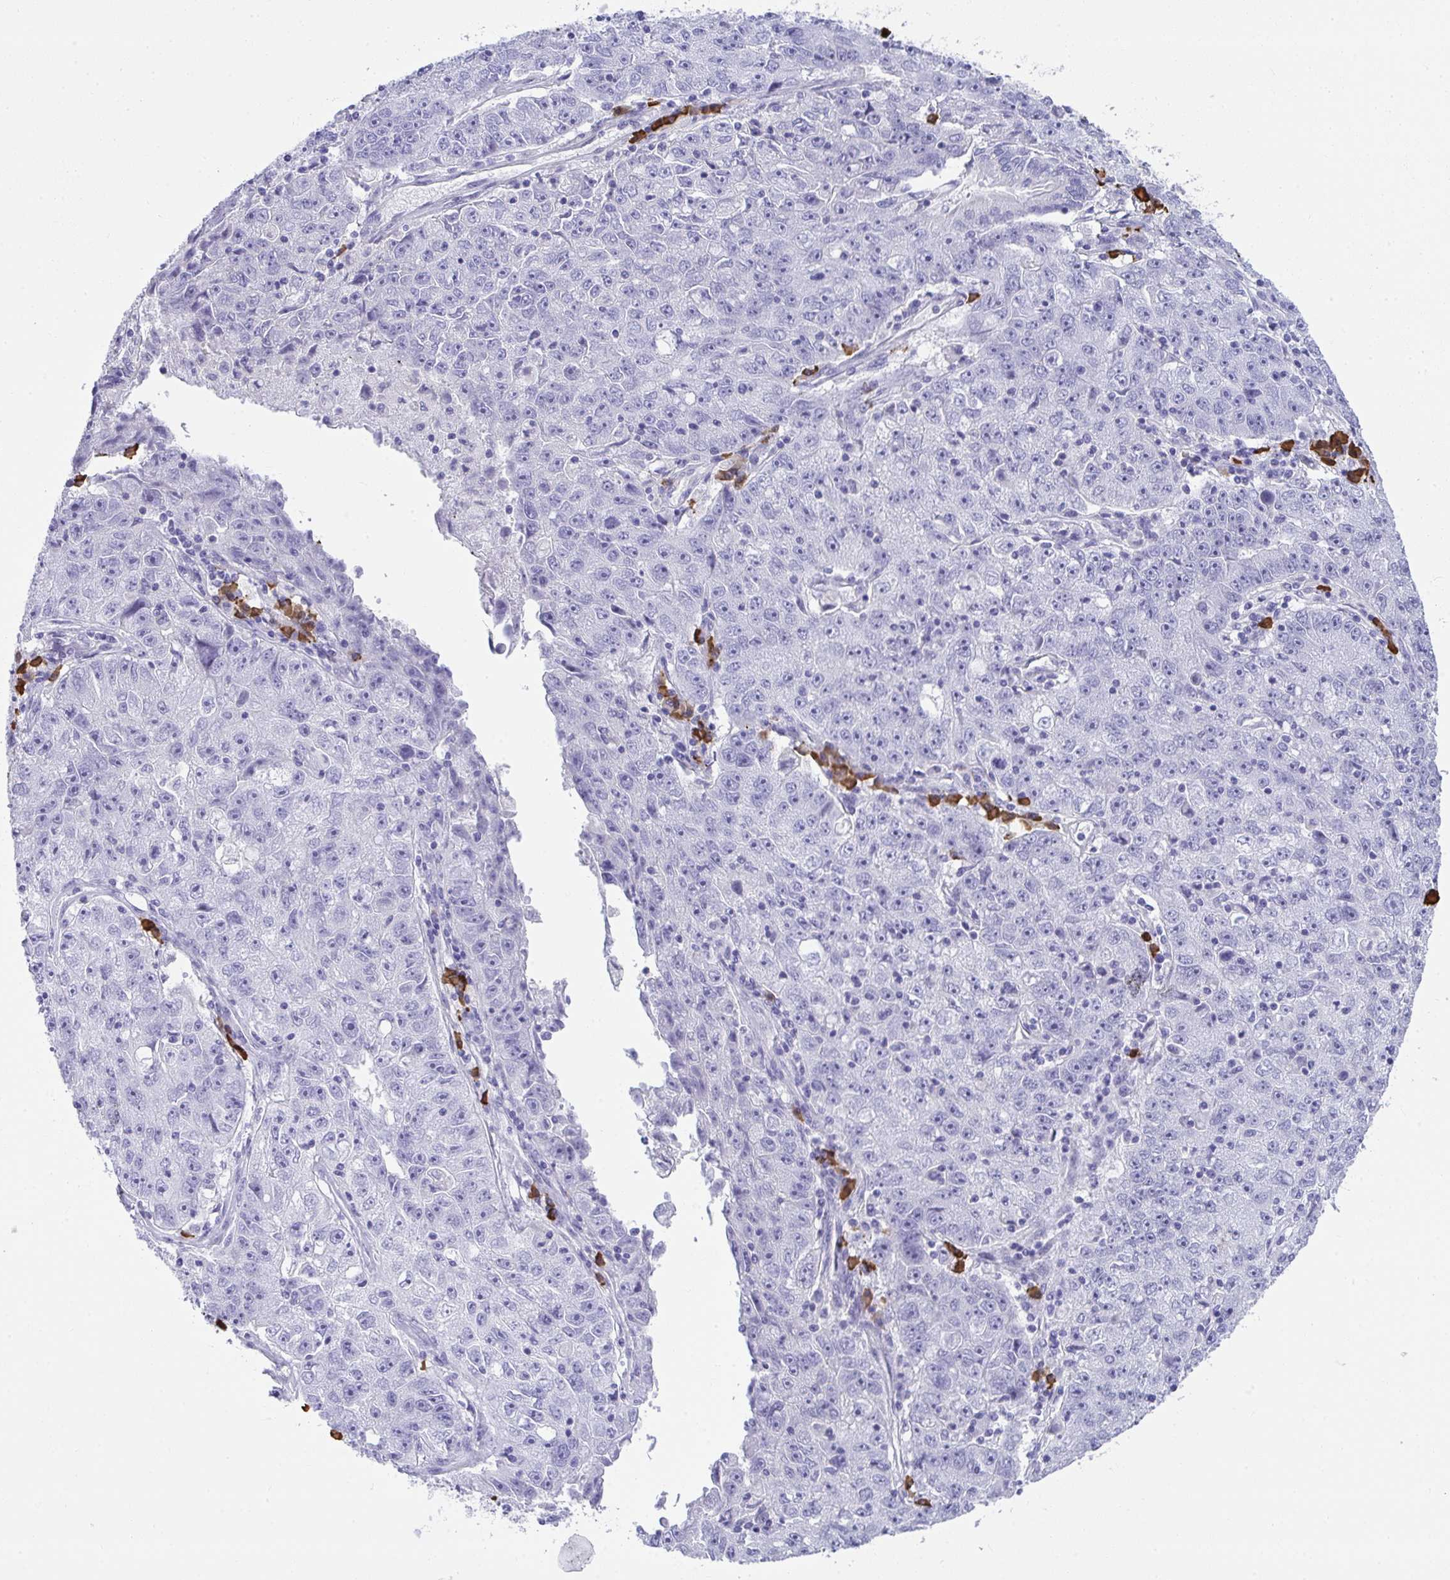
{"staining": {"intensity": "negative", "quantity": "none", "location": "none"}, "tissue": "lung cancer", "cell_type": "Tumor cells", "image_type": "cancer", "snomed": [{"axis": "morphology", "description": "Normal morphology"}, {"axis": "morphology", "description": "Adenocarcinoma, NOS"}, {"axis": "topography", "description": "Lymph node"}, {"axis": "topography", "description": "Lung"}], "caption": "DAB immunohistochemical staining of human lung adenocarcinoma displays no significant expression in tumor cells.", "gene": "CDADC1", "patient": {"sex": "female", "age": 57}}